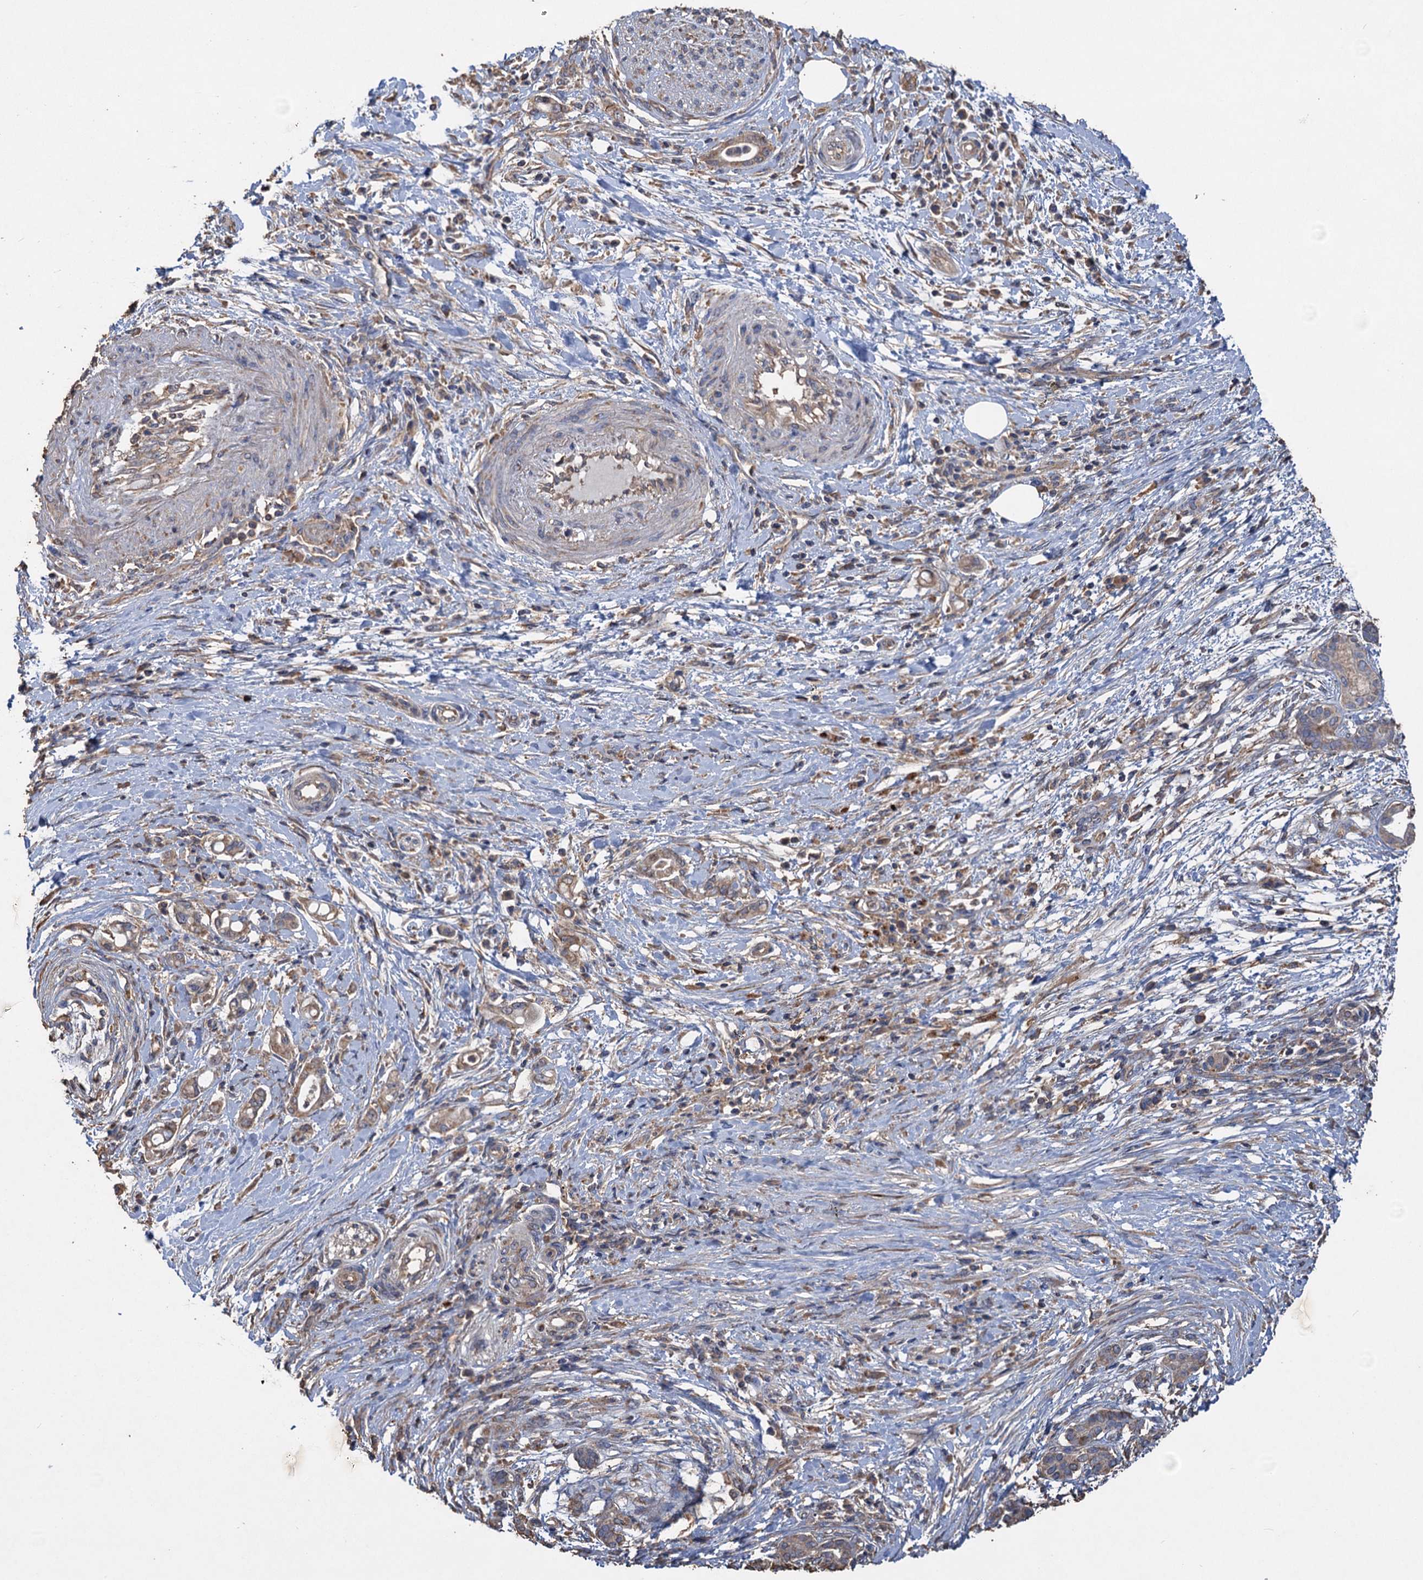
{"staining": {"intensity": "weak", "quantity": "25%-75%", "location": "cytoplasmic/membranous"}, "tissue": "pancreatic cancer", "cell_type": "Tumor cells", "image_type": "cancer", "snomed": [{"axis": "morphology", "description": "Adenocarcinoma, NOS"}, {"axis": "topography", "description": "Pancreas"}], "caption": "This histopathology image exhibits pancreatic cancer stained with immunohistochemistry to label a protein in brown. The cytoplasmic/membranous of tumor cells show weak positivity for the protein. Nuclei are counter-stained blue.", "gene": "SCUBE3", "patient": {"sex": "female", "age": 55}}